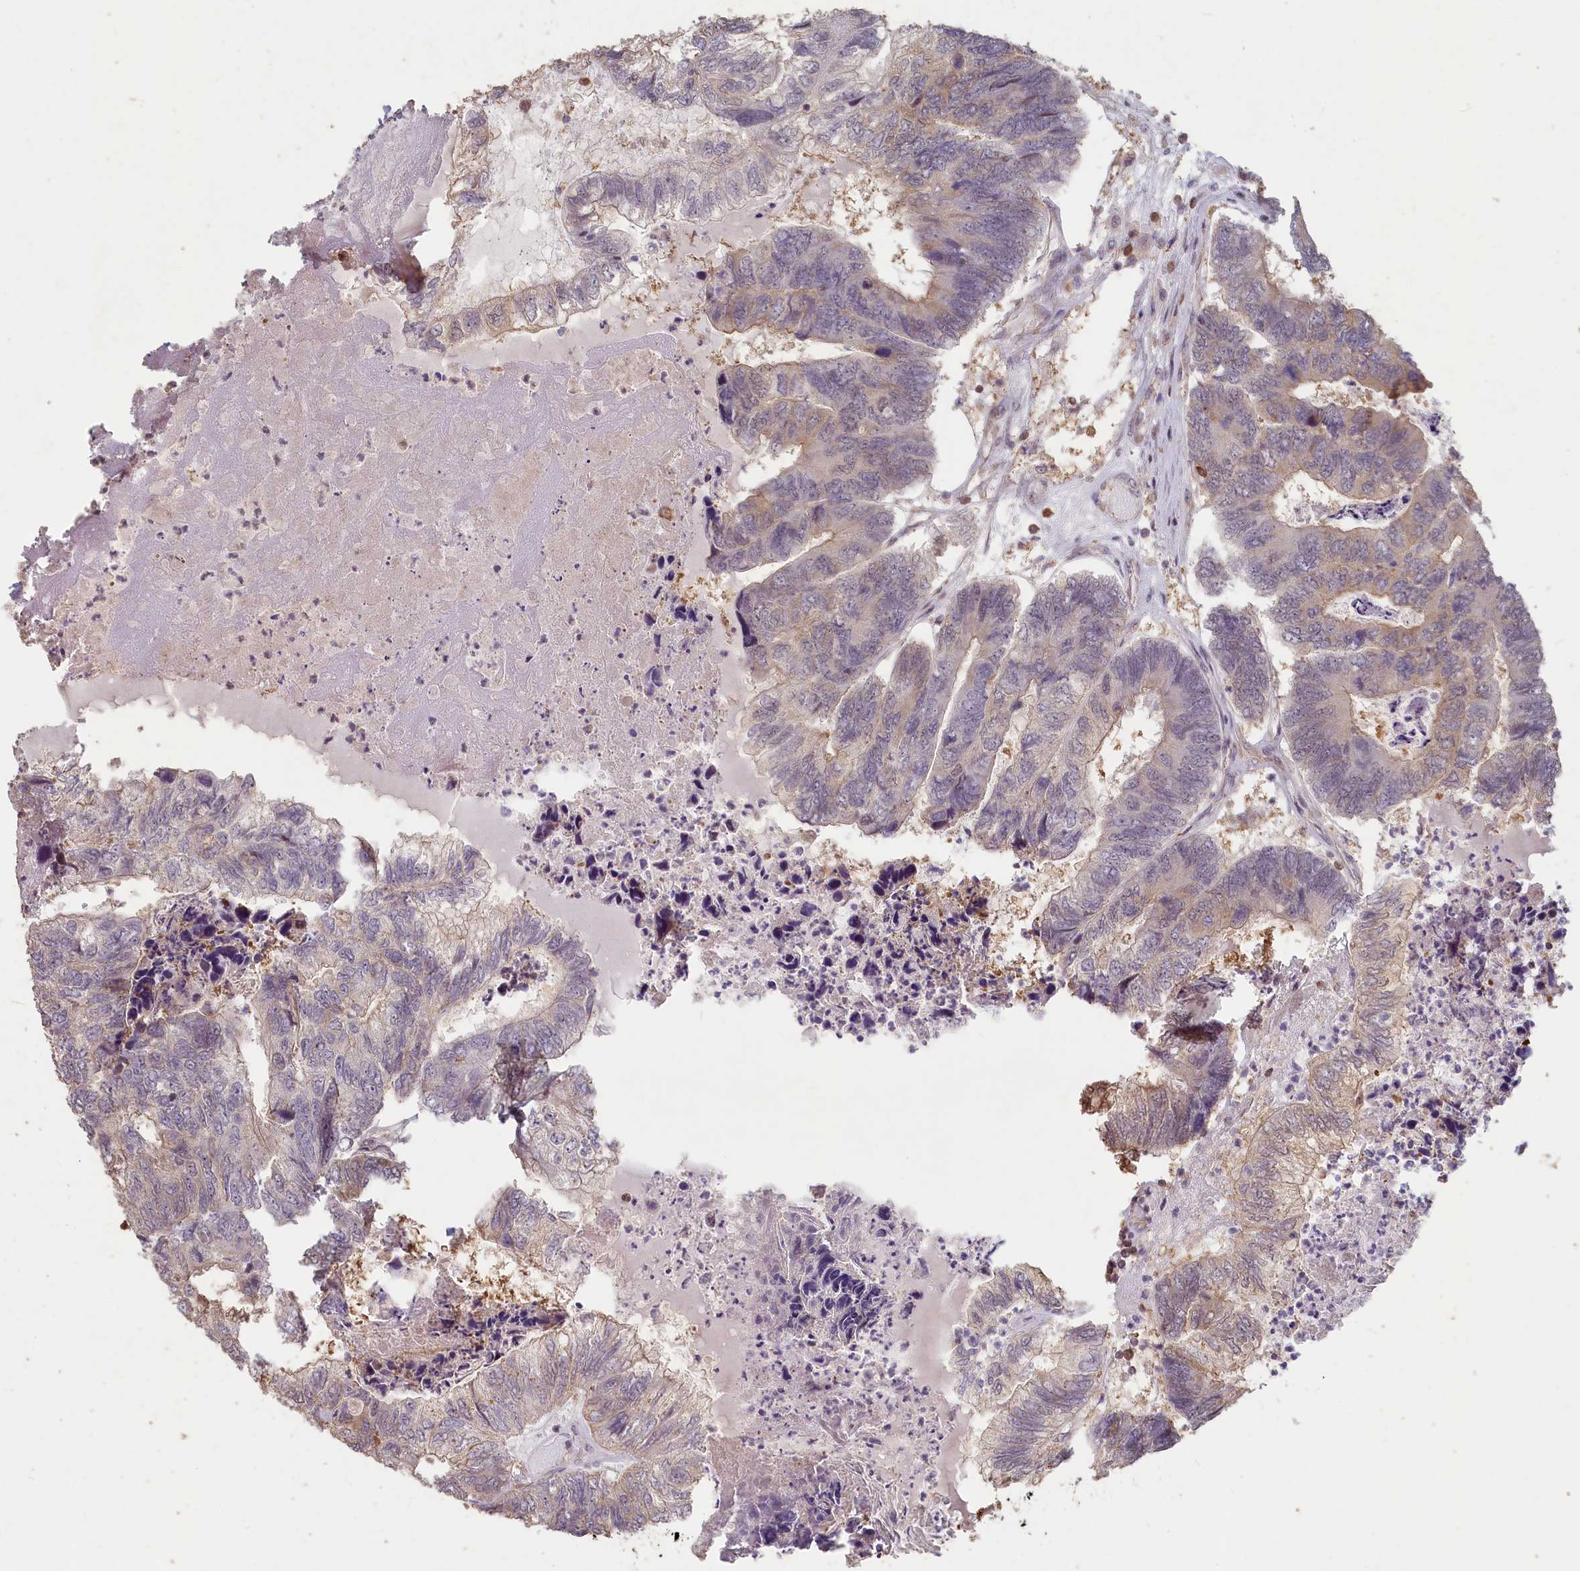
{"staining": {"intensity": "weak", "quantity": "<25%", "location": "cytoplasmic/membranous"}, "tissue": "colorectal cancer", "cell_type": "Tumor cells", "image_type": "cancer", "snomed": [{"axis": "morphology", "description": "Adenocarcinoma, NOS"}, {"axis": "topography", "description": "Colon"}], "caption": "The image displays no staining of tumor cells in colorectal adenocarcinoma. Nuclei are stained in blue.", "gene": "MADD", "patient": {"sex": "female", "age": 67}}